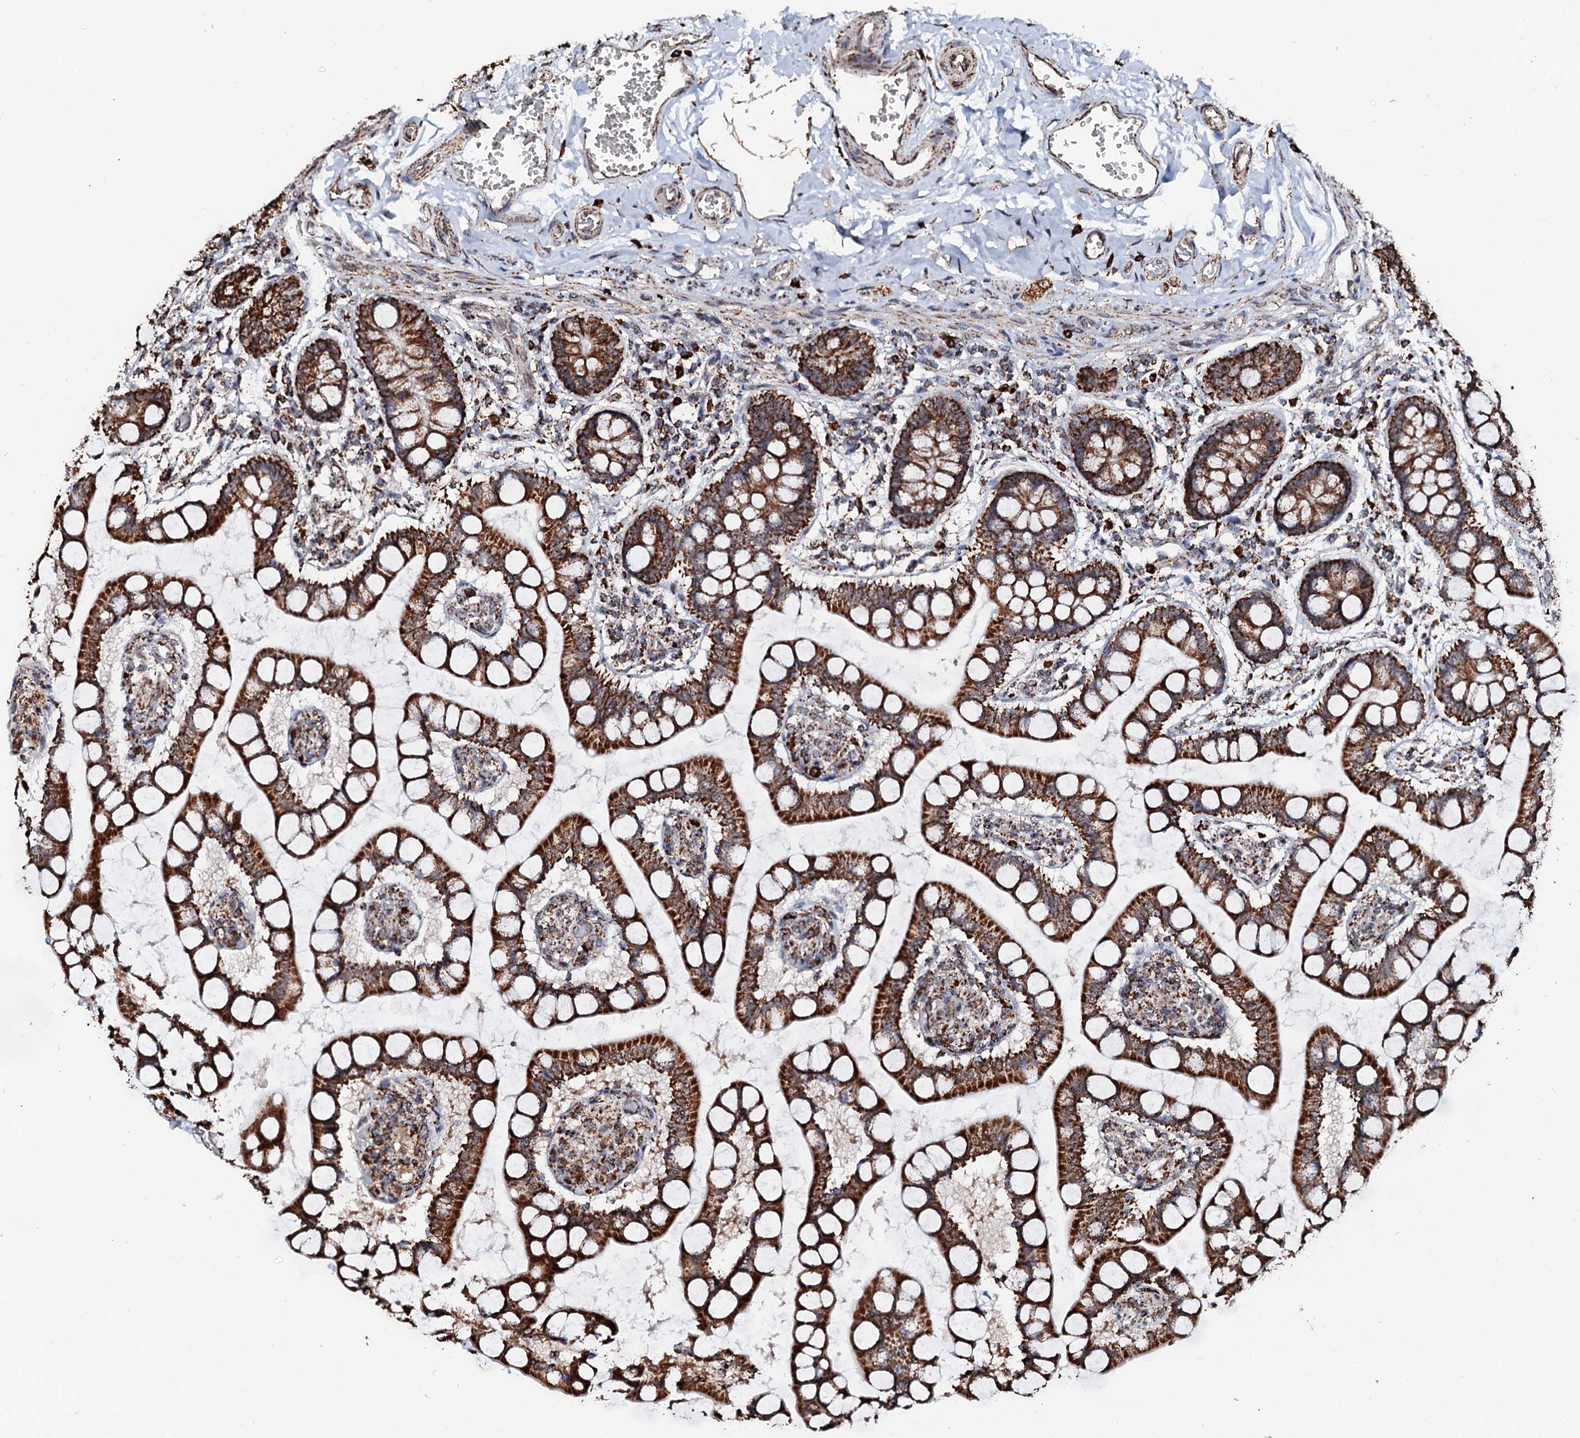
{"staining": {"intensity": "strong", "quantity": ">75%", "location": "cytoplasmic/membranous"}, "tissue": "small intestine", "cell_type": "Glandular cells", "image_type": "normal", "snomed": [{"axis": "morphology", "description": "Normal tissue, NOS"}, {"axis": "topography", "description": "Small intestine"}], "caption": "A micrograph showing strong cytoplasmic/membranous expression in approximately >75% of glandular cells in benign small intestine, as visualized by brown immunohistochemical staining.", "gene": "SECISBP2L", "patient": {"sex": "male", "age": 52}}